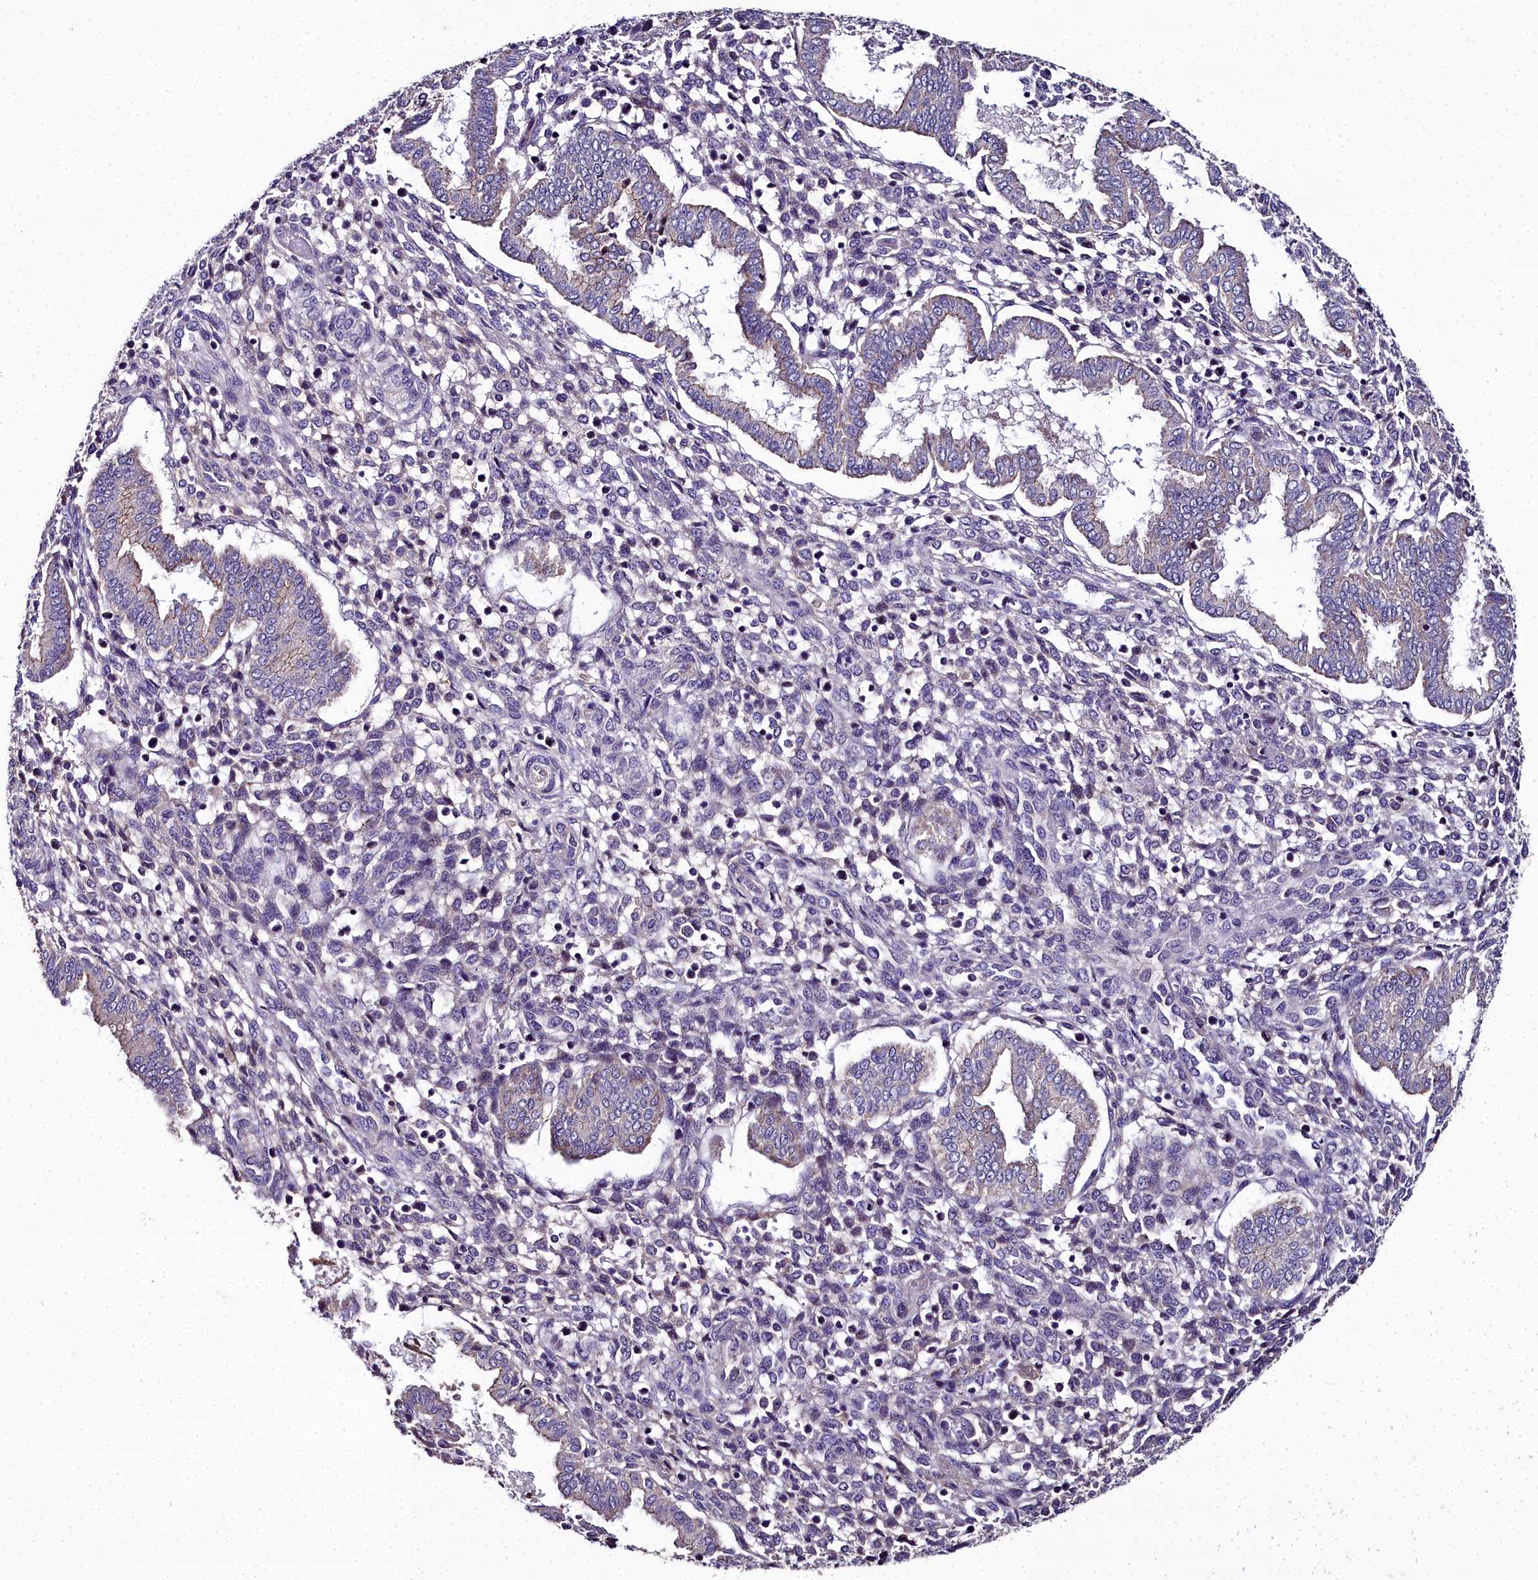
{"staining": {"intensity": "negative", "quantity": "none", "location": "none"}, "tissue": "endometrium", "cell_type": "Cells in endometrial stroma", "image_type": "normal", "snomed": [{"axis": "morphology", "description": "Normal tissue, NOS"}, {"axis": "topography", "description": "Endometrium"}], "caption": "Micrograph shows no protein positivity in cells in endometrial stroma of benign endometrium. (IHC, brightfield microscopy, high magnification).", "gene": "NT5M", "patient": {"sex": "female", "age": 24}}